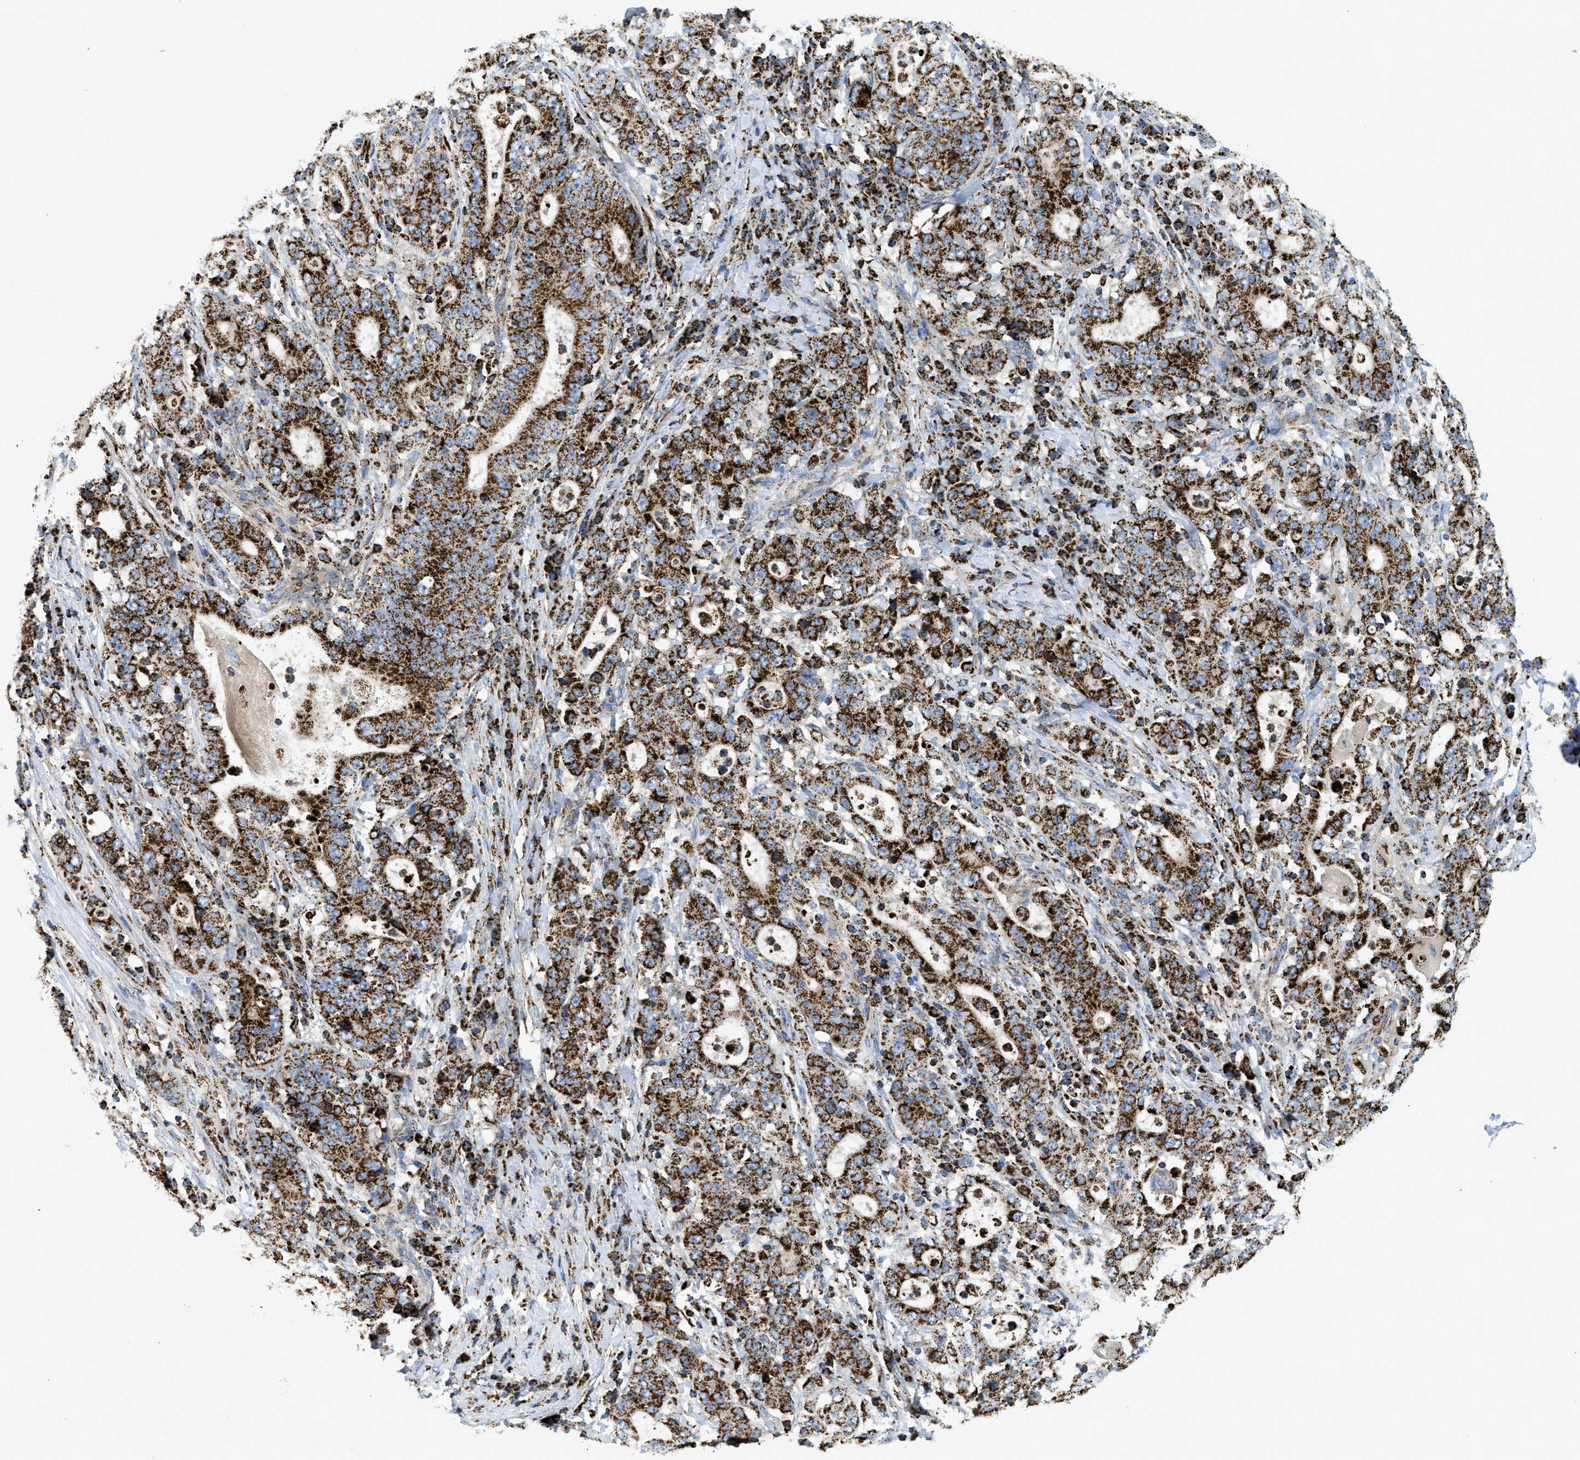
{"staining": {"intensity": "strong", "quantity": ">75%", "location": "cytoplasmic/membranous"}, "tissue": "stomach cancer", "cell_type": "Tumor cells", "image_type": "cancer", "snomed": [{"axis": "morphology", "description": "Normal tissue, NOS"}, {"axis": "morphology", "description": "Adenocarcinoma, NOS"}, {"axis": "topography", "description": "Stomach, upper"}, {"axis": "topography", "description": "Stomach"}], "caption": "Stomach cancer stained for a protein reveals strong cytoplasmic/membranous positivity in tumor cells. (DAB = brown stain, brightfield microscopy at high magnification).", "gene": "SQOR", "patient": {"sex": "male", "age": 59}}